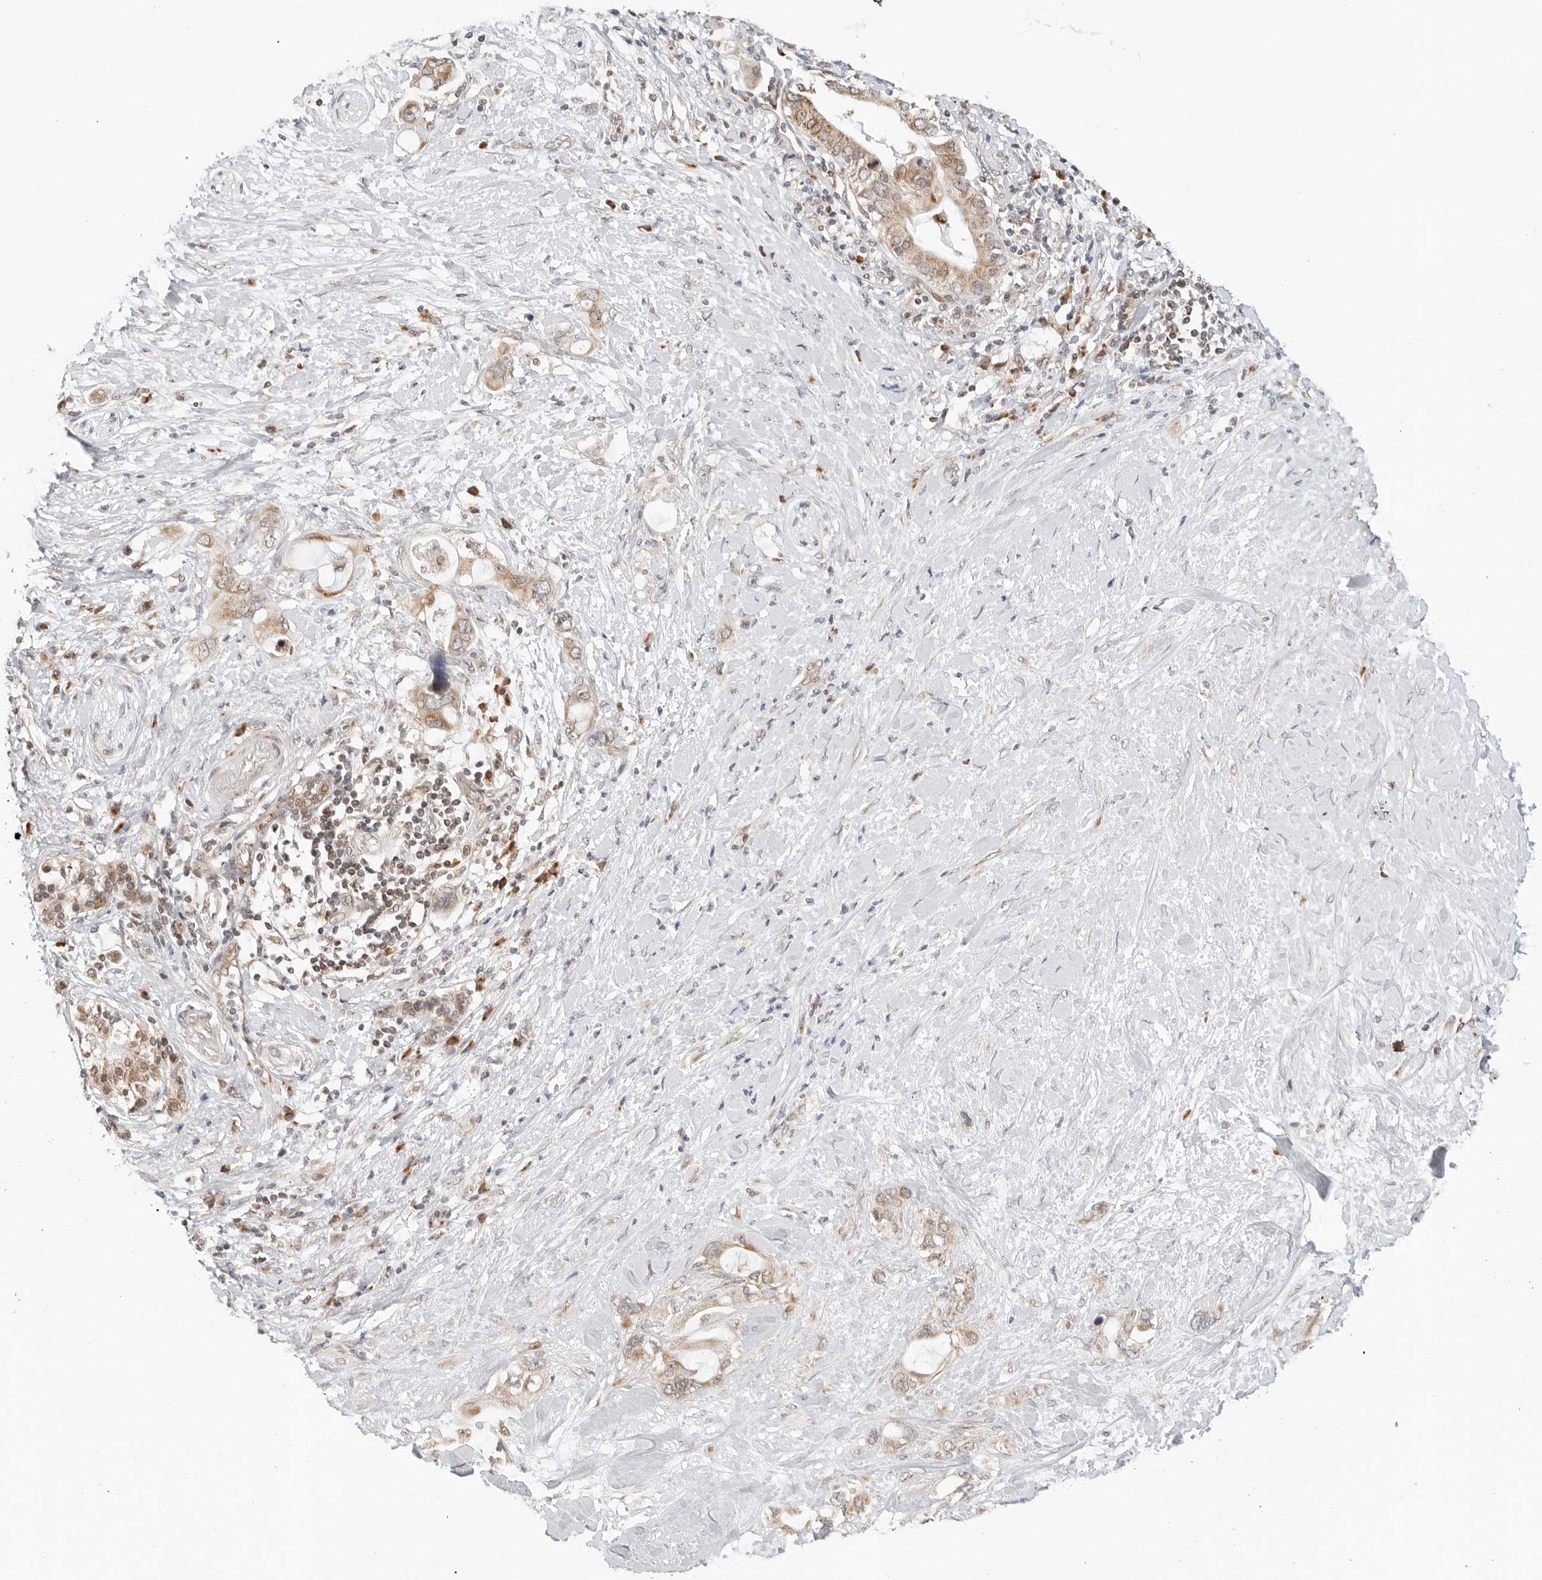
{"staining": {"intensity": "weak", "quantity": ">75%", "location": "cytoplasmic/membranous"}, "tissue": "pancreatic cancer", "cell_type": "Tumor cells", "image_type": "cancer", "snomed": [{"axis": "morphology", "description": "Adenocarcinoma, NOS"}, {"axis": "topography", "description": "Pancreas"}], "caption": "Immunohistochemistry (DAB (3,3'-diaminobenzidine)) staining of pancreatic cancer demonstrates weak cytoplasmic/membranous protein positivity in about >75% of tumor cells.", "gene": "POLR3GL", "patient": {"sex": "female", "age": 56}}